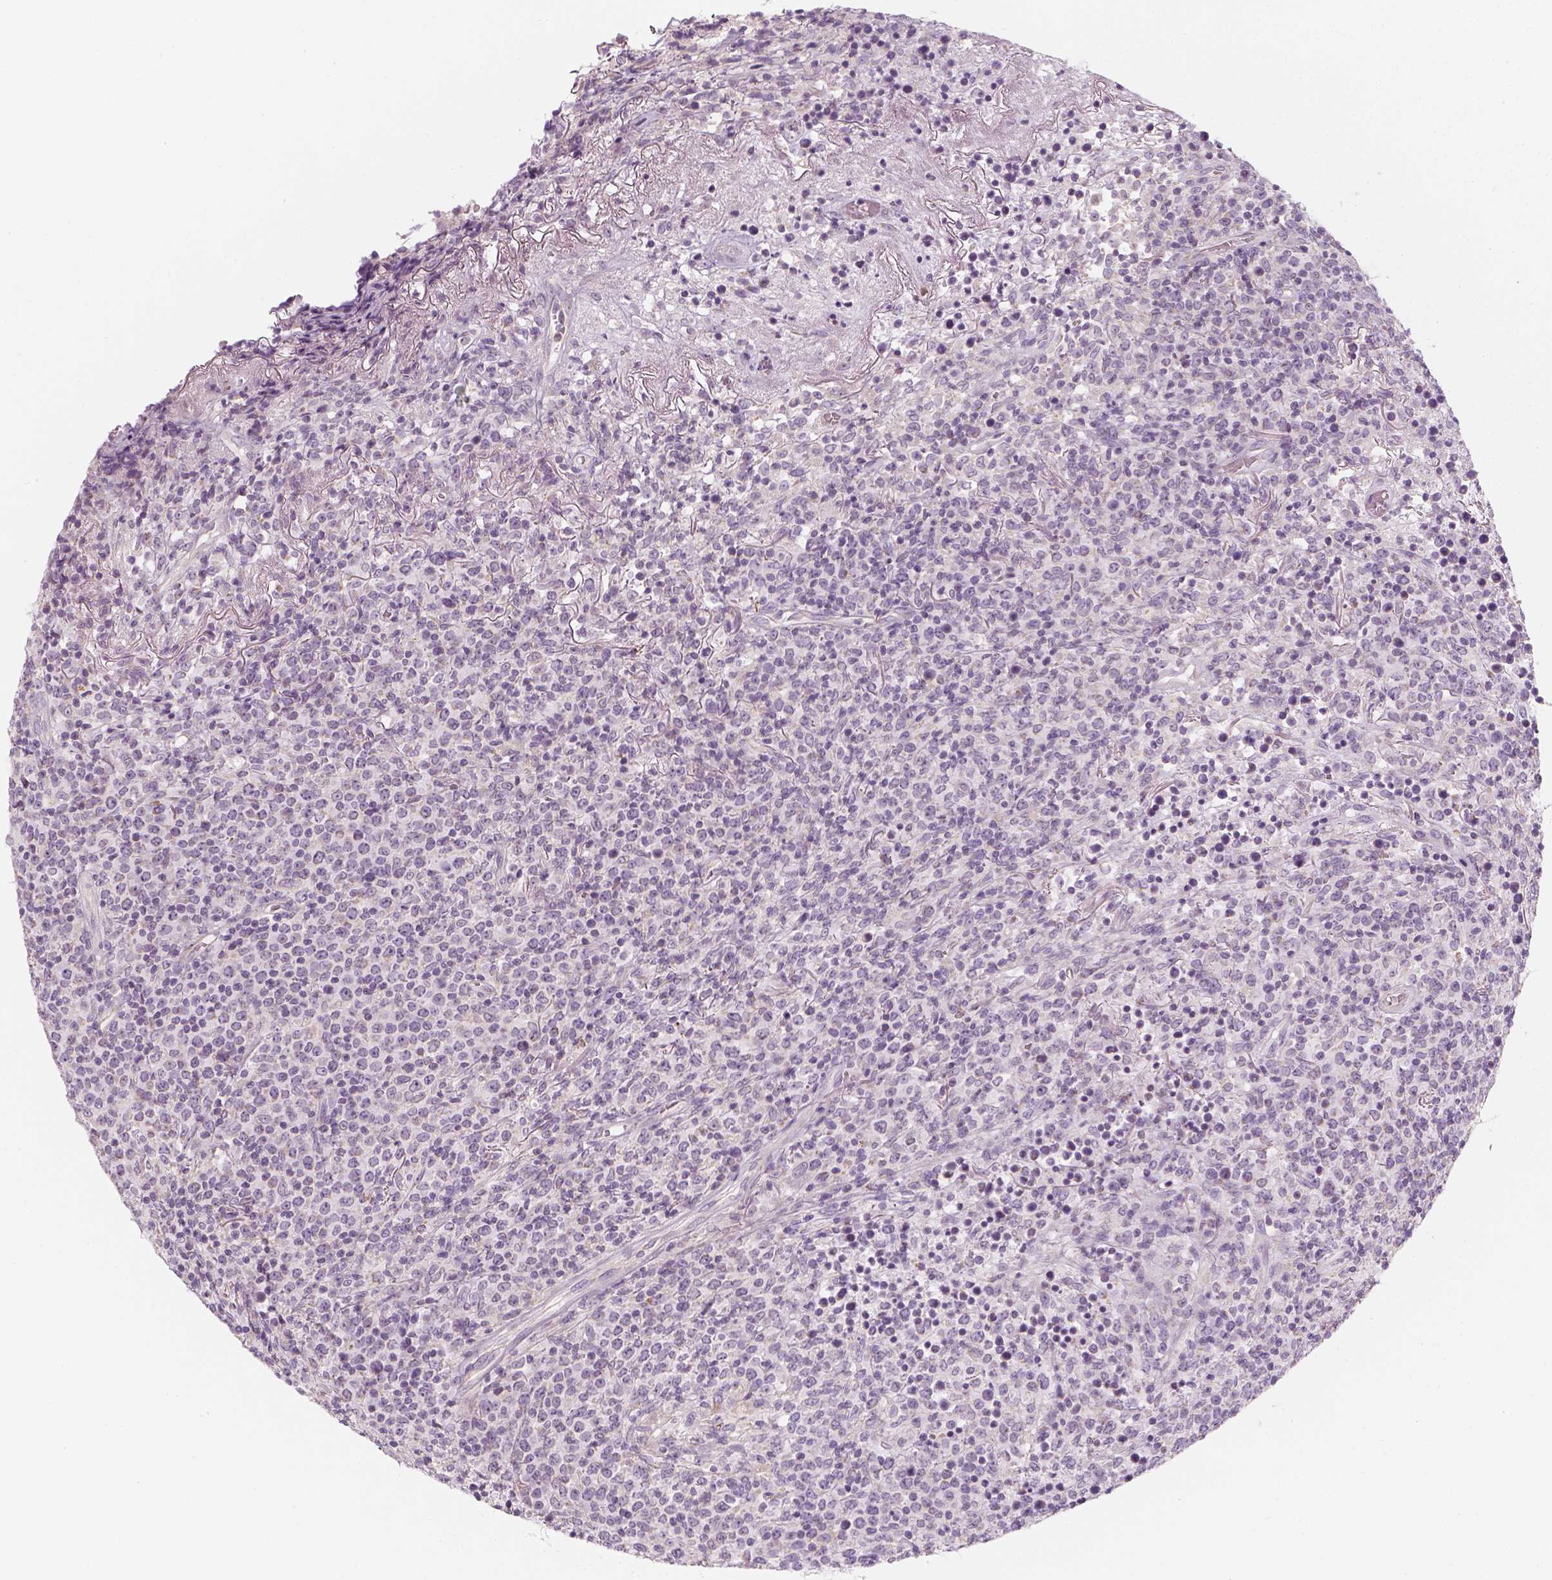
{"staining": {"intensity": "negative", "quantity": "none", "location": "none"}, "tissue": "lymphoma", "cell_type": "Tumor cells", "image_type": "cancer", "snomed": [{"axis": "morphology", "description": "Malignant lymphoma, non-Hodgkin's type, High grade"}, {"axis": "topography", "description": "Lung"}], "caption": "The photomicrograph shows no significant positivity in tumor cells of high-grade malignant lymphoma, non-Hodgkin's type. Brightfield microscopy of immunohistochemistry stained with DAB (3,3'-diaminobenzidine) (brown) and hematoxylin (blue), captured at high magnification.", "gene": "PRAME", "patient": {"sex": "male", "age": 79}}